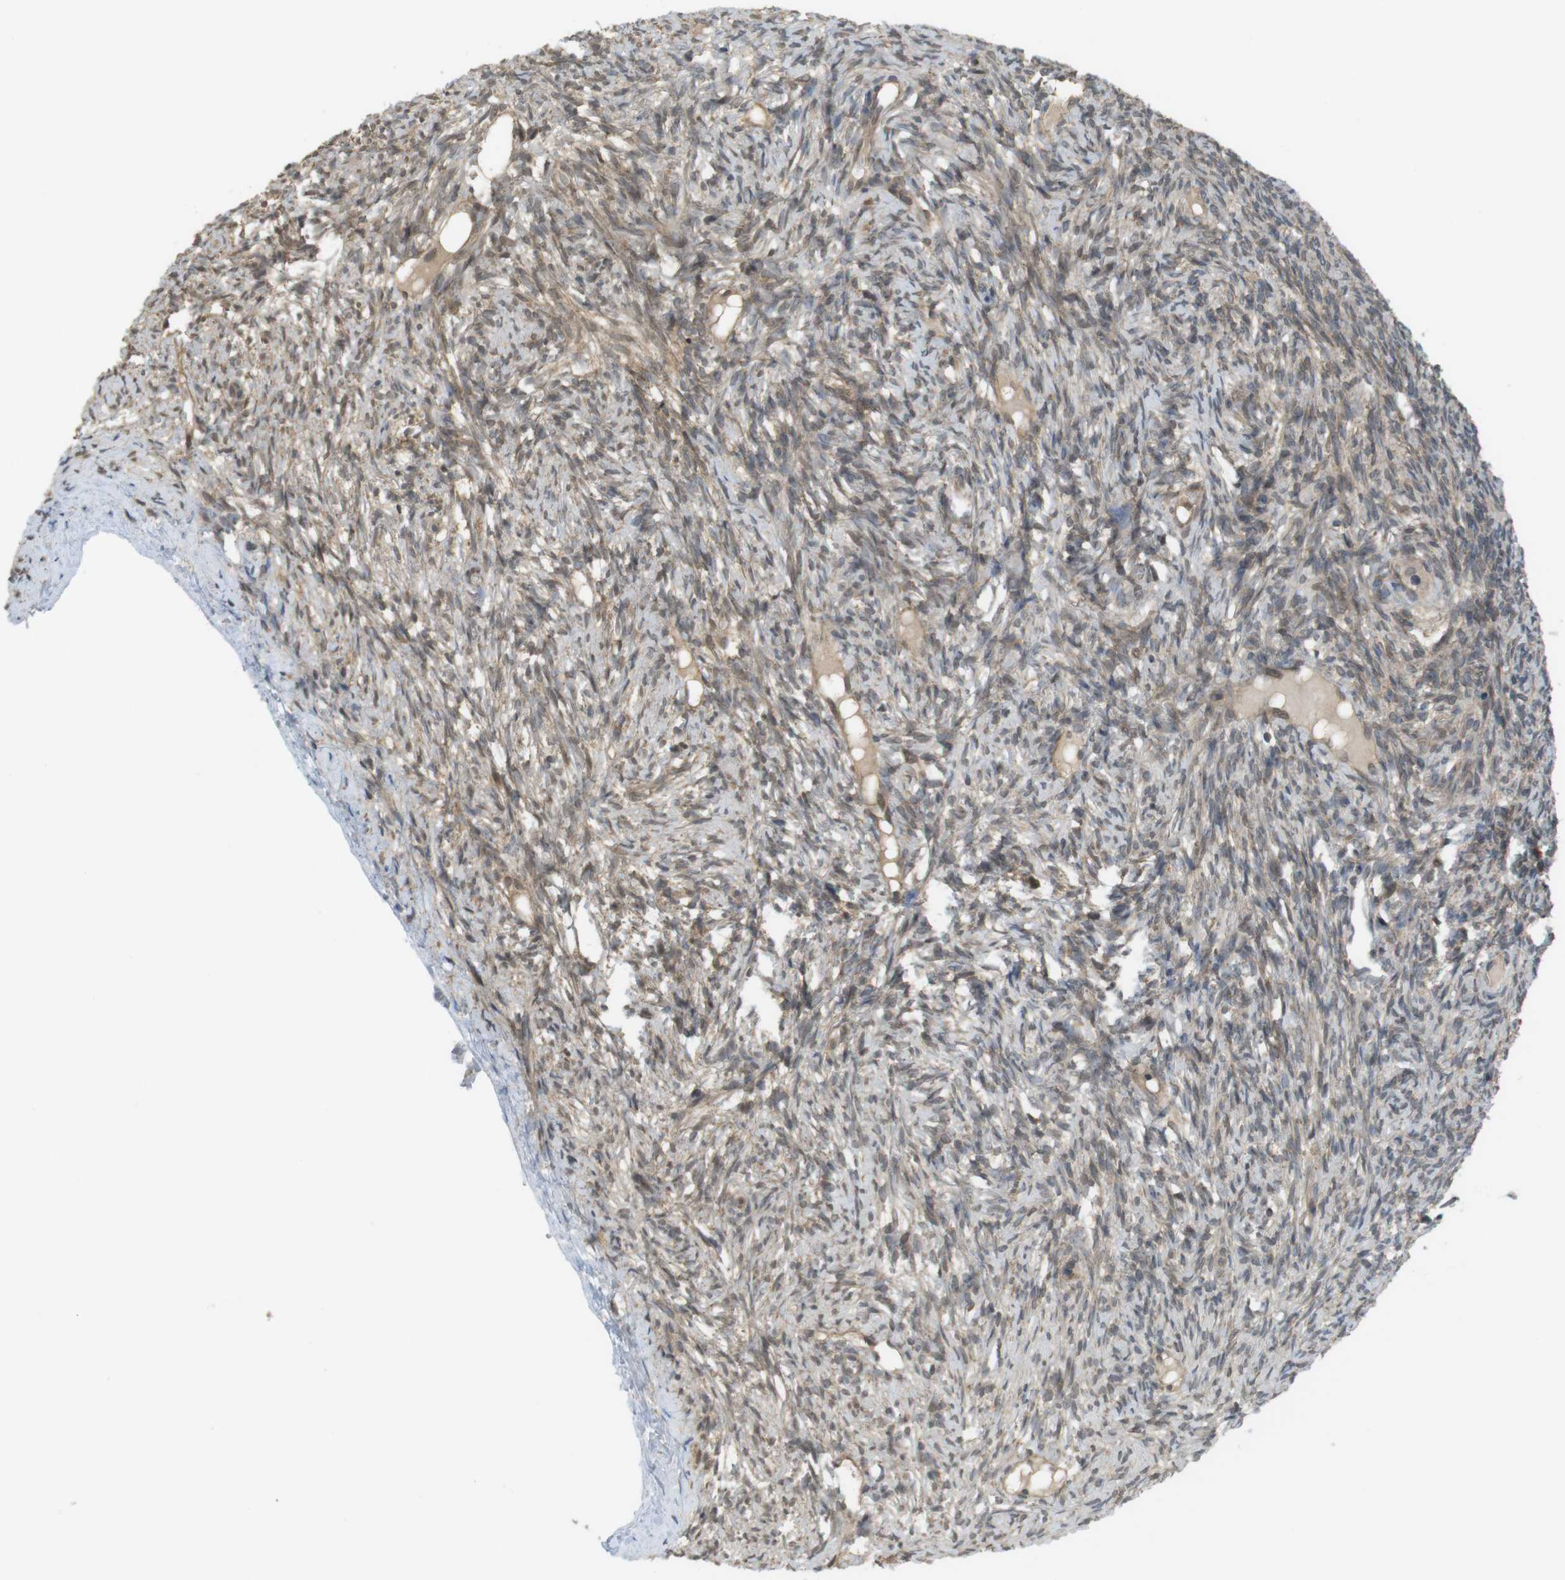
{"staining": {"intensity": "strong", "quantity": ">75%", "location": "cytoplasmic/membranous"}, "tissue": "ovary", "cell_type": "Follicle cells", "image_type": "normal", "snomed": [{"axis": "morphology", "description": "Normal tissue, NOS"}, {"axis": "topography", "description": "Ovary"}], "caption": "The histopathology image exhibits staining of normal ovary, revealing strong cytoplasmic/membranous protein staining (brown color) within follicle cells.", "gene": "RNF130", "patient": {"sex": "female", "age": 33}}